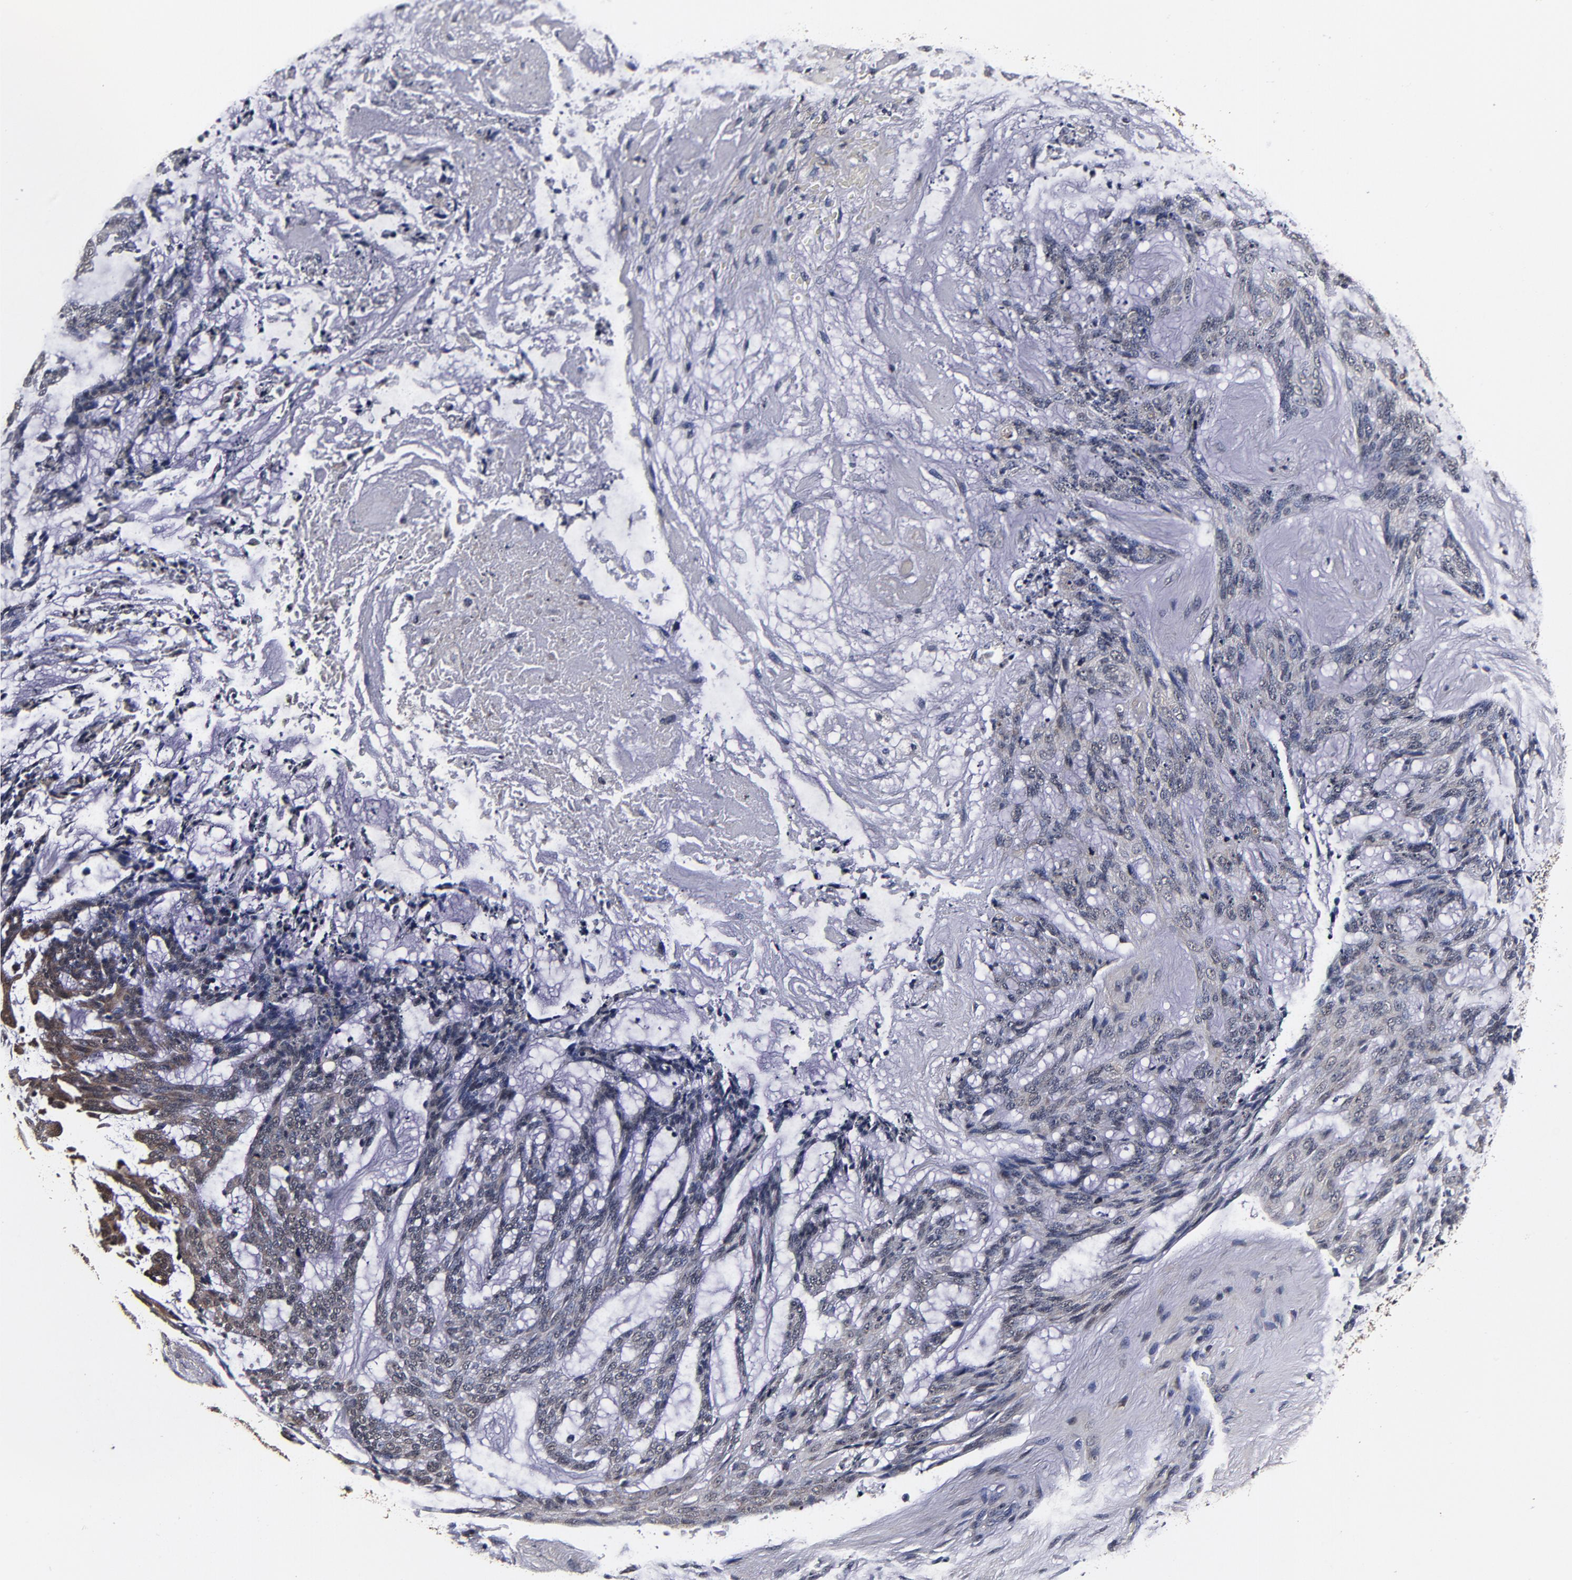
{"staining": {"intensity": "negative", "quantity": "none", "location": "none"}, "tissue": "skin cancer", "cell_type": "Tumor cells", "image_type": "cancer", "snomed": [{"axis": "morphology", "description": "Normal tissue, NOS"}, {"axis": "morphology", "description": "Basal cell carcinoma"}, {"axis": "topography", "description": "Skin"}], "caption": "Tumor cells show no significant protein staining in skin cancer (basal cell carcinoma).", "gene": "MMP15", "patient": {"sex": "female", "age": 71}}